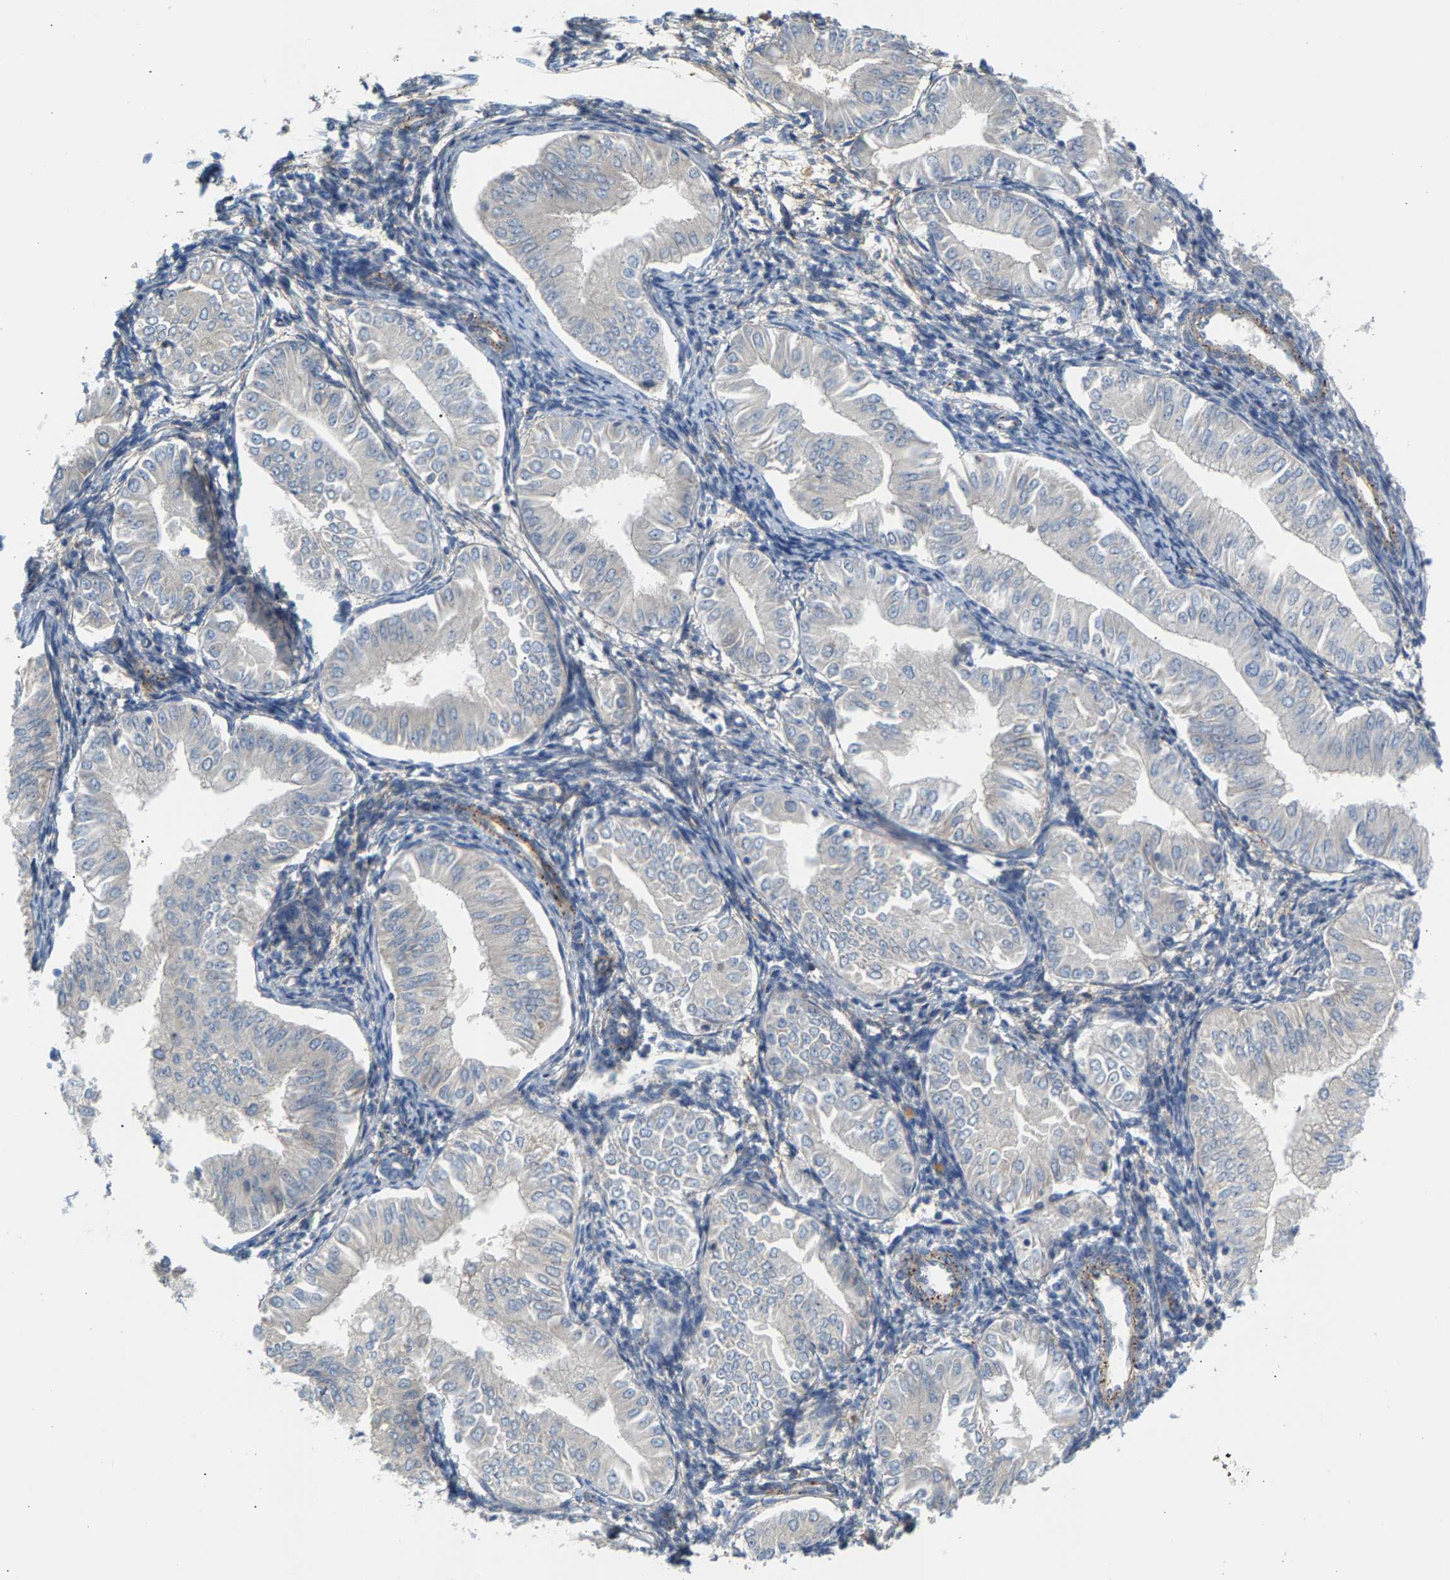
{"staining": {"intensity": "negative", "quantity": "none", "location": "none"}, "tissue": "endometrial cancer", "cell_type": "Tumor cells", "image_type": "cancer", "snomed": [{"axis": "morphology", "description": "Normal tissue, NOS"}, {"axis": "morphology", "description": "Adenocarcinoma, NOS"}, {"axis": "topography", "description": "Endometrium"}], "caption": "There is no significant positivity in tumor cells of endometrial cancer.", "gene": "KRTAP27-1", "patient": {"sex": "female", "age": 53}}